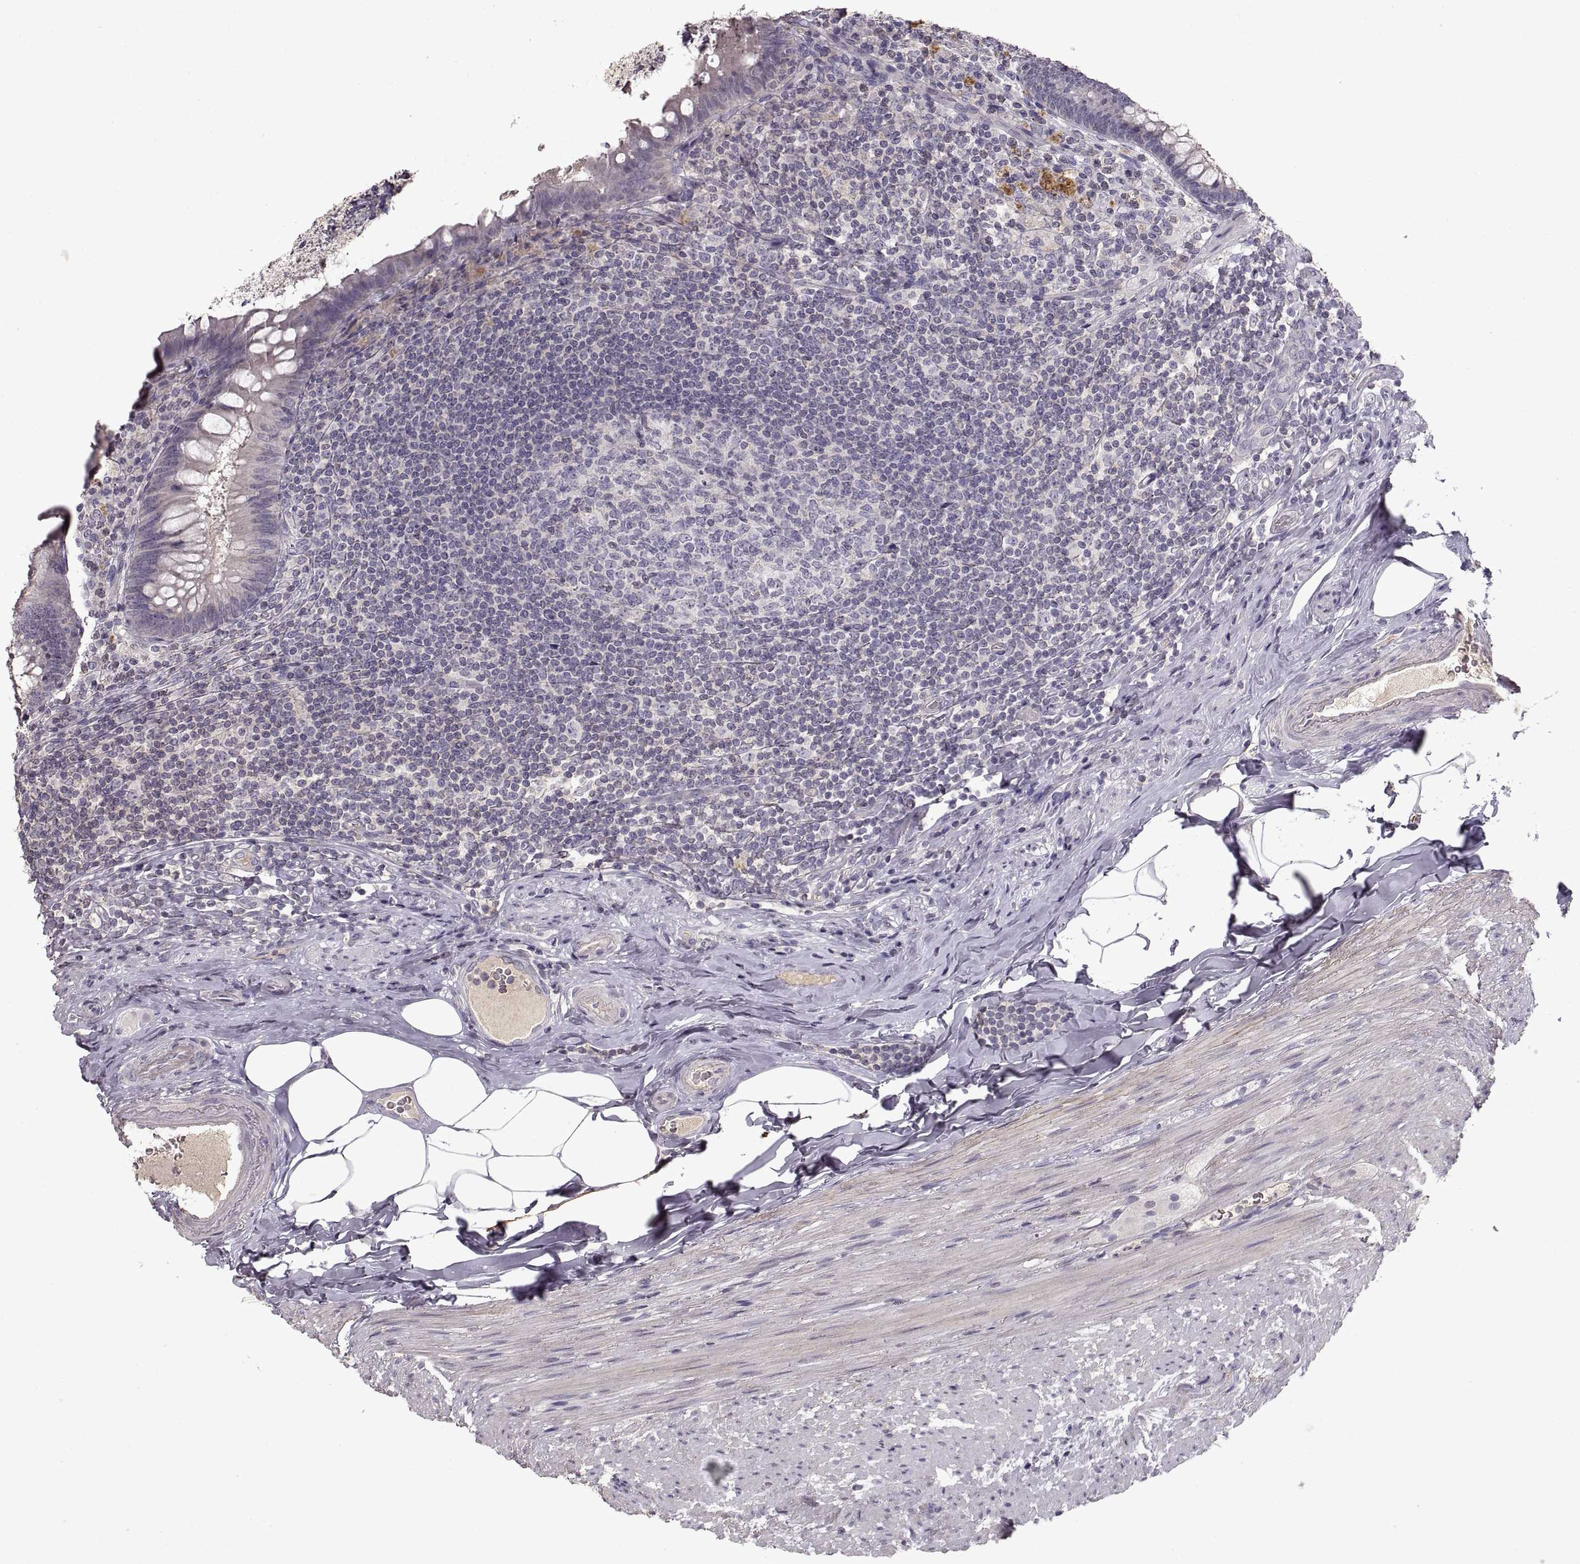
{"staining": {"intensity": "negative", "quantity": "none", "location": "none"}, "tissue": "appendix", "cell_type": "Glandular cells", "image_type": "normal", "snomed": [{"axis": "morphology", "description": "Normal tissue, NOS"}, {"axis": "topography", "description": "Appendix"}], "caption": "High magnification brightfield microscopy of unremarkable appendix stained with DAB (brown) and counterstained with hematoxylin (blue): glandular cells show no significant staining. (Stains: DAB immunohistochemistry with hematoxylin counter stain, Microscopy: brightfield microscopy at high magnification).", "gene": "ADAM11", "patient": {"sex": "male", "age": 47}}